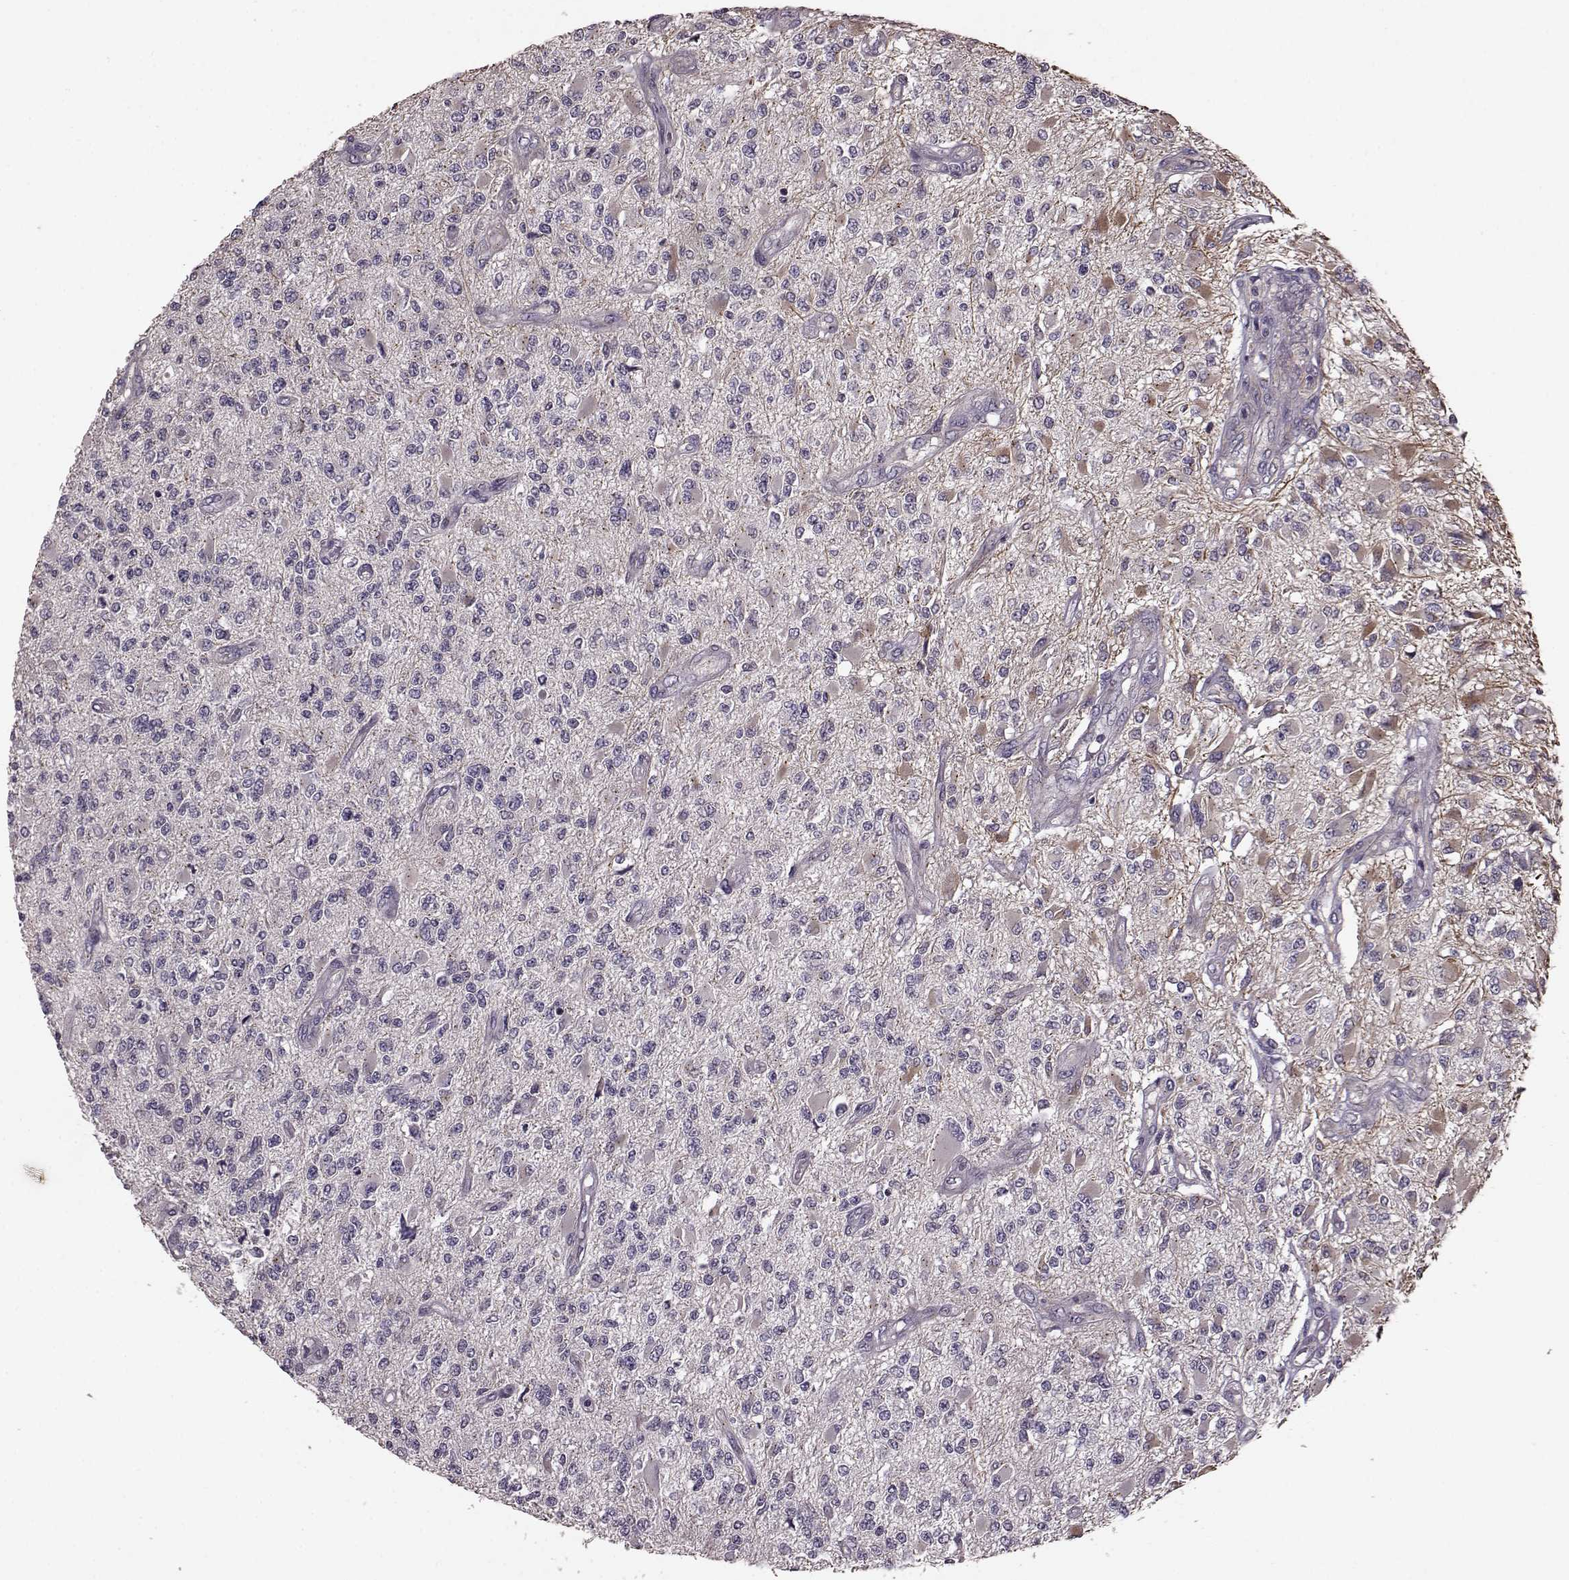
{"staining": {"intensity": "negative", "quantity": "none", "location": "none"}, "tissue": "glioma", "cell_type": "Tumor cells", "image_type": "cancer", "snomed": [{"axis": "morphology", "description": "Glioma, malignant, High grade"}, {"axis": "topography", "description": "Brain"}], "caption": "Image shows no significant protein staining in tumor cells of malignant high-grade glioma.", "gene": "NTF3", "patient": {"sex": "female", "age": 63}}